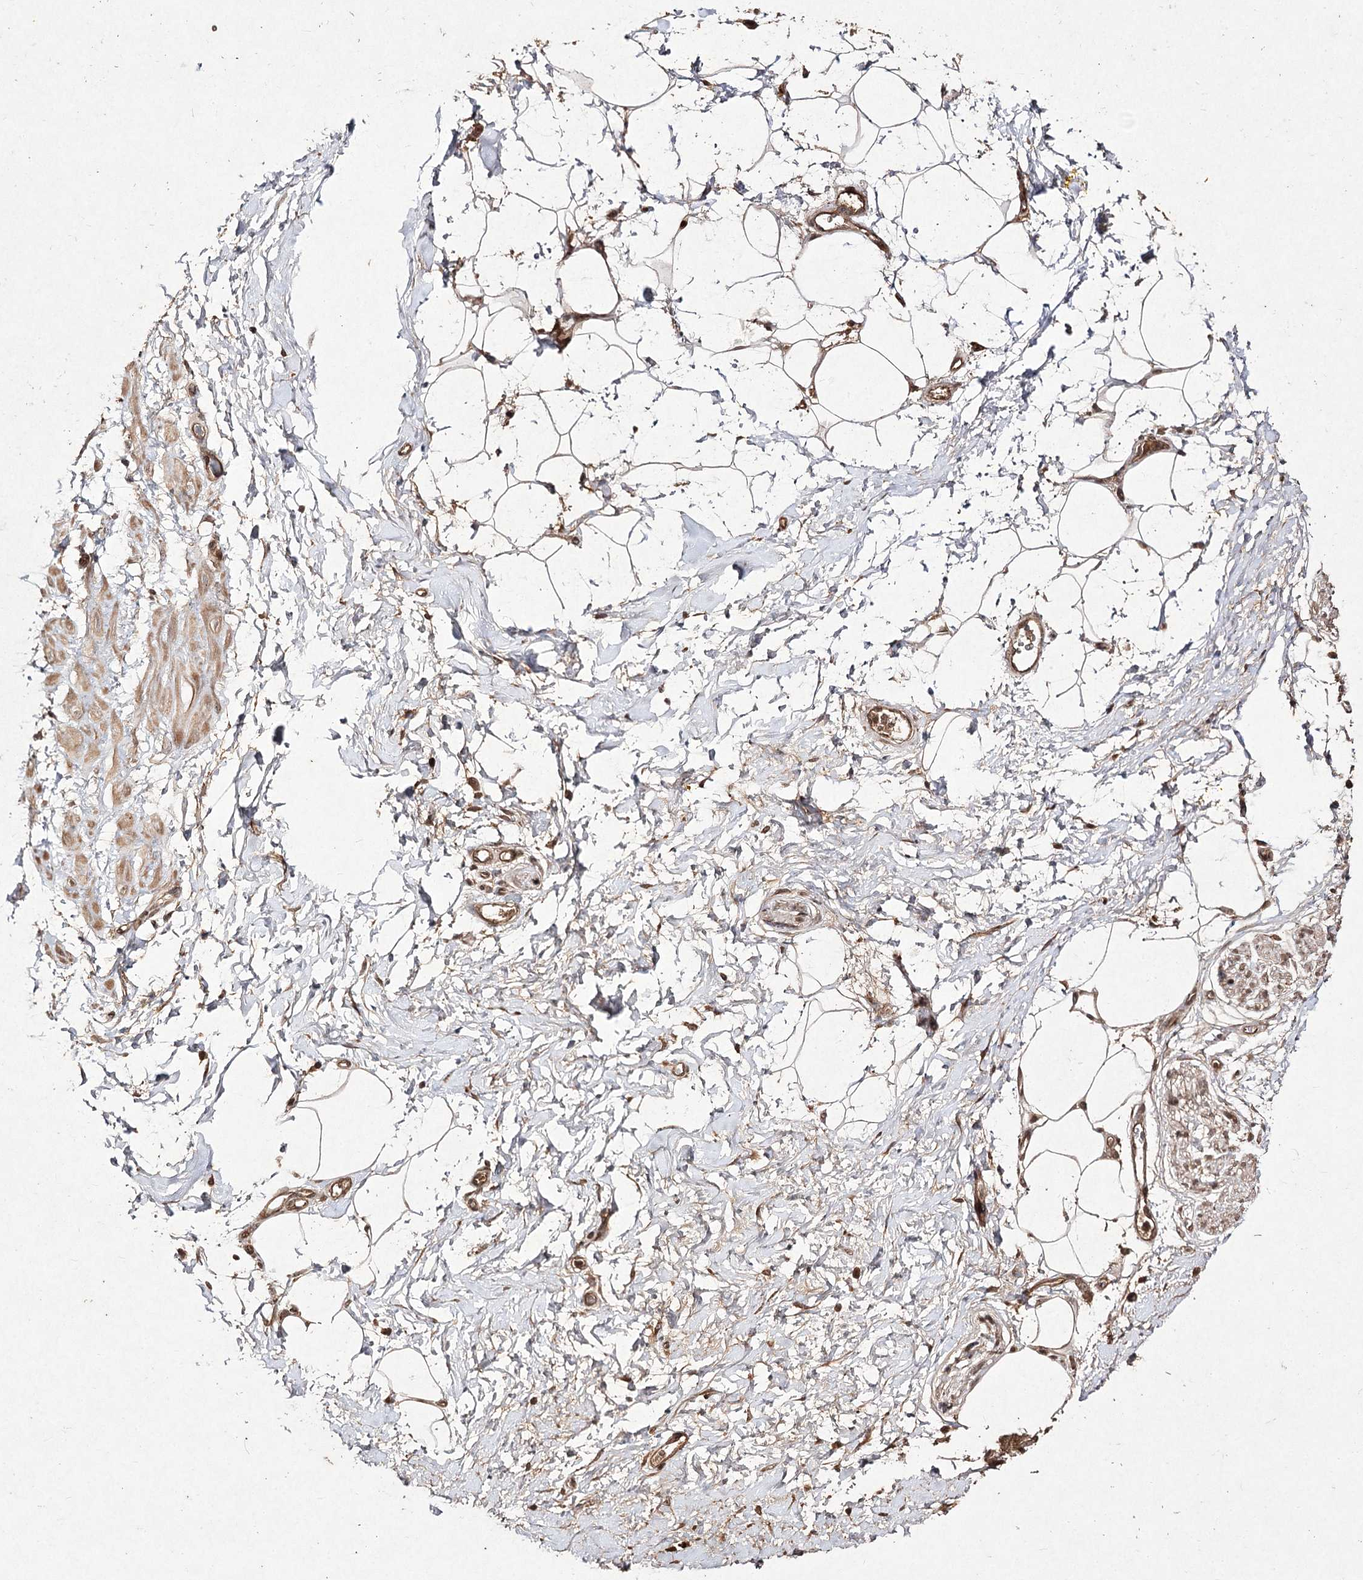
{"staining": {"intensity": "weak", "quantity": ">75%", "location": "cytoplasmic/membranous"}, "tissue": "adipose tissue", "cell_type": "Adipocytes", "image_type": "normal", "snomed": [{"axis": "morphology", "description": "Normal tissue, NOS"}, {"axis": "morphology", "description": "Adenocarcinoma, NOS"}, {"axis": "topography", "description": "Pancreas"}, {"axis": "topography", "description": "Peripheral nerve tissue"}], "caption": "Immunohistochemical staining of normal adipose tissue demonstrates >75% levels of weak cytoplasmic/membranous protein expression in about >75% of adipocytes.", "gene": "FANCL", "patient": {"sex": "male", "age": 59}}